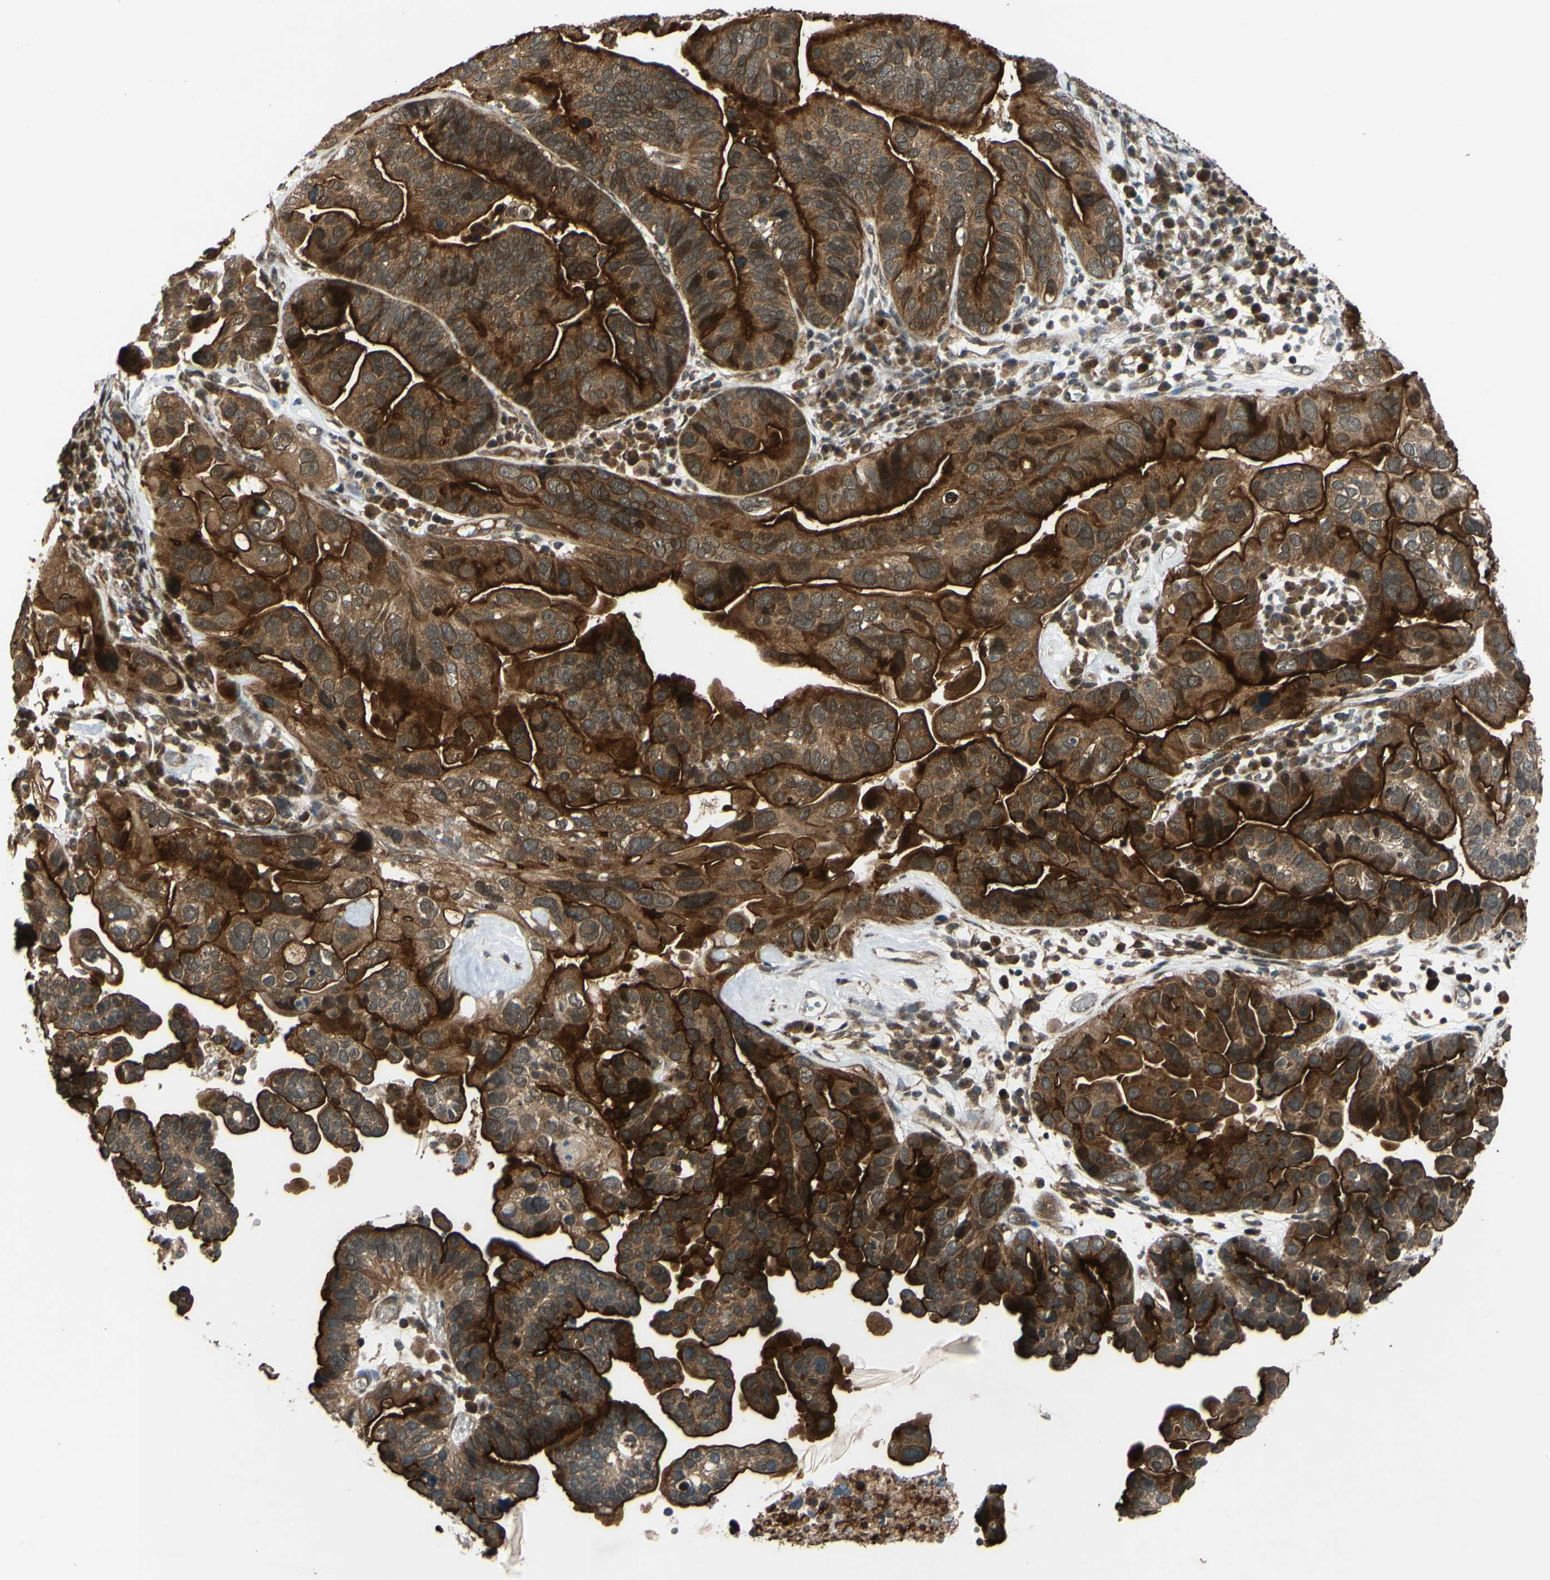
{"staining": {"intensity": "strong", "quantity": "25%-75%", "location": "cytoplasmic/membranous"}, "tissue": "ovarian cancer", "cell_type": "Tumor cells", "image_type": "cancer", "snomed": [{"axis": "morphology", "description": "Cystadenocarcinoma, serous, NOS"}, {"axis": "topography", "description": "Ovary"}], "caption": "Brown immunohistochemical staining in human ovarian serous cystadenocarcinoma displays strong cytoplasmic/membranous positivity in about 25%-75% of tumor cells.", "gene": "ABCC8", "patient": {"sex": "female", "age": 56}}